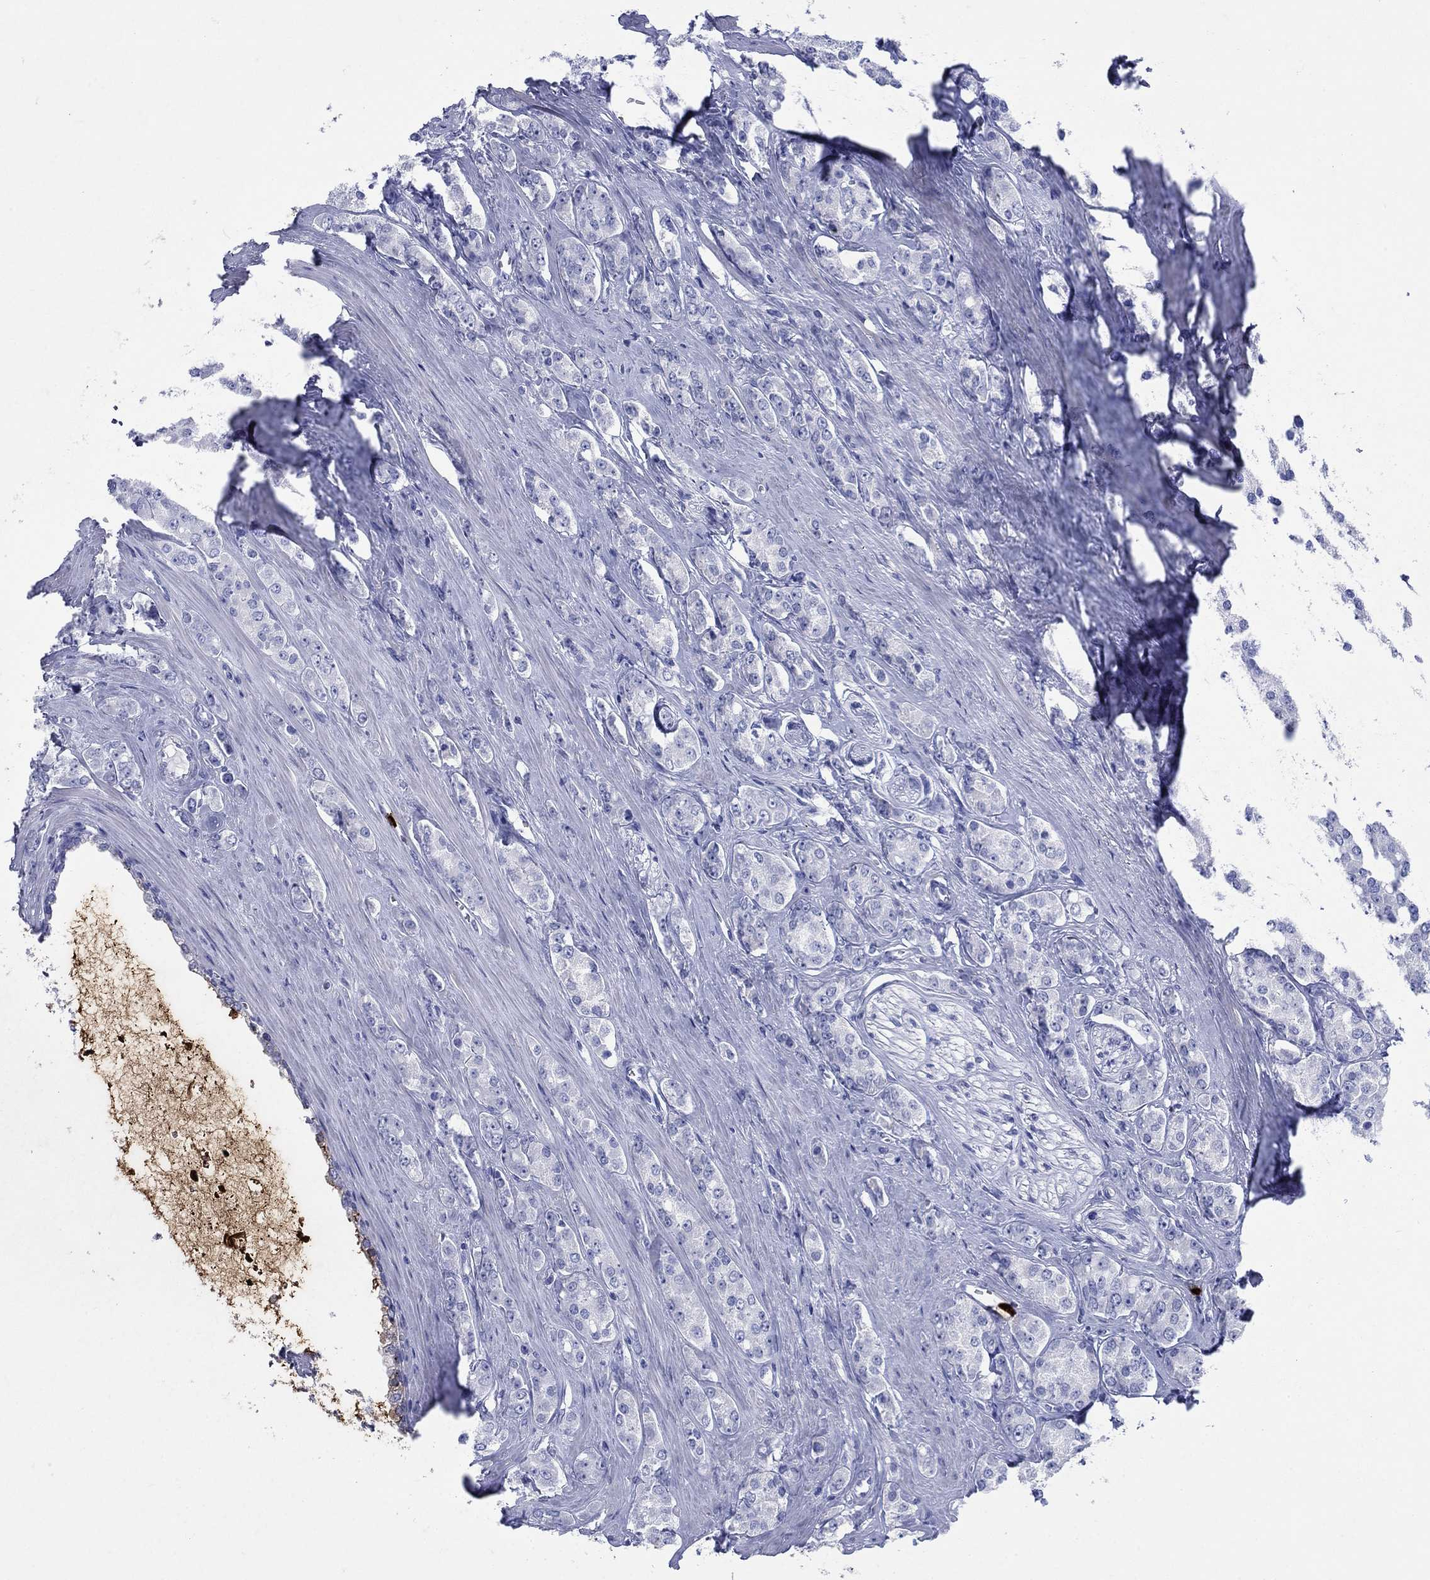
{"staining": {"intensity": "negative", "quantity": "none", "location": "none"}, "tissue": "prostate cancer", "cell_type": "Tumor cells", "image_type": "cancer", "snomed": [{"axis": "morphology", "description": "Adenocarcinoma, NOS"}, {"axis": "topography", "description": "Prostate"}], "caption": "Immunohistochemistry (IHC) image of neoplastic tissue: human prostate cancer (adenocarcinoma) stained with DAB exhibits no significant protein expression in tumor cells. (DAB IHC with hematoxylin counter stain).", "gene": "AZU1", "patient": {"sex": "male", "age": 67}}